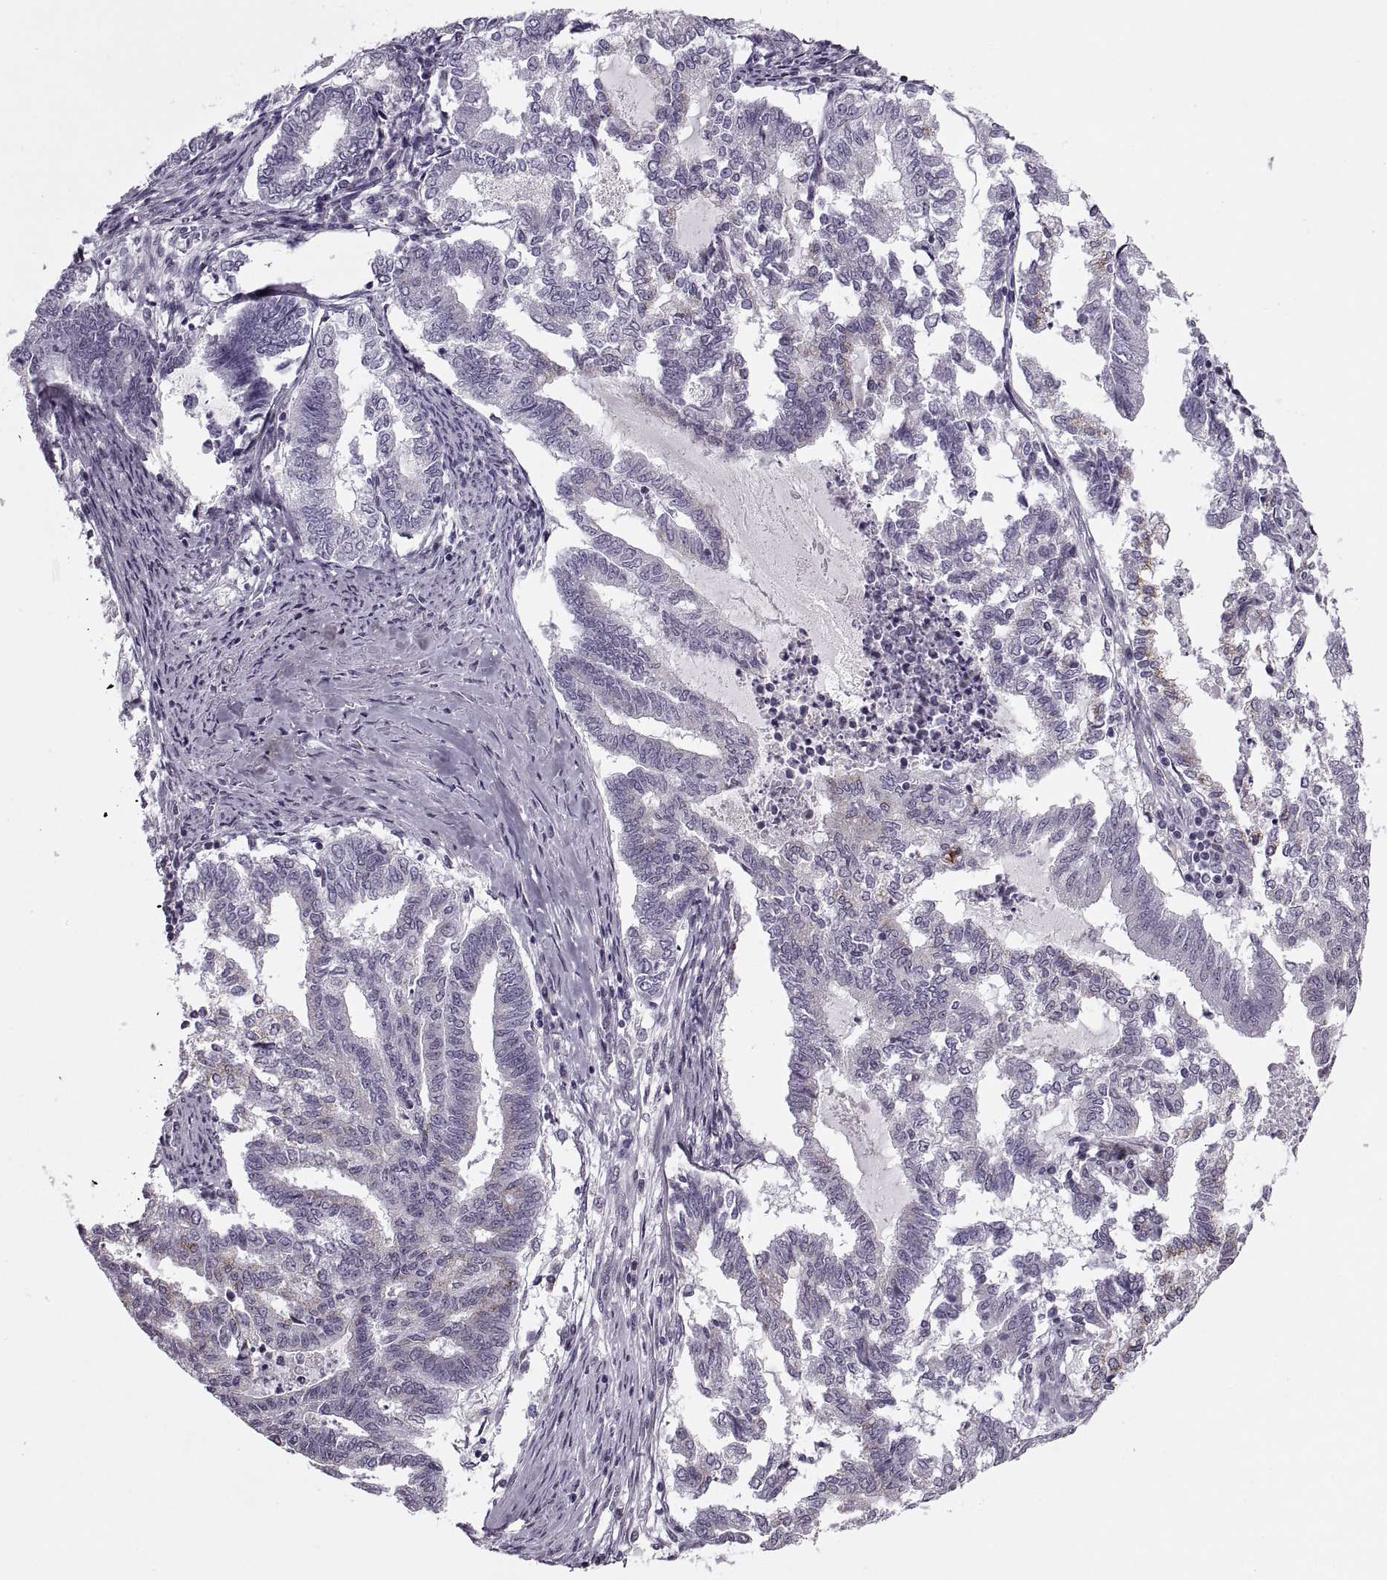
{"staining": {"intensity": "negative", "quantity": "none", "location": "none"}, "tissue": "endometrial cancer", "cell_type": "Tumor cells", "image_type": "cancer", "snomed": [{"axis": "morphology", "description": "Adenocarcinoma, NOS"}, {"axis": "topography", "description": "Endometrium"}], "caption": "IHC micrograph of neoplastic tissue: human endometrial adenocarcinoma stained with DAB (3,3'-diaminobenzidine) reveals no significant protein positivity in tumor cells.", "gene": "PRSS37", "patient": {"sex": "female", "age": 79}}